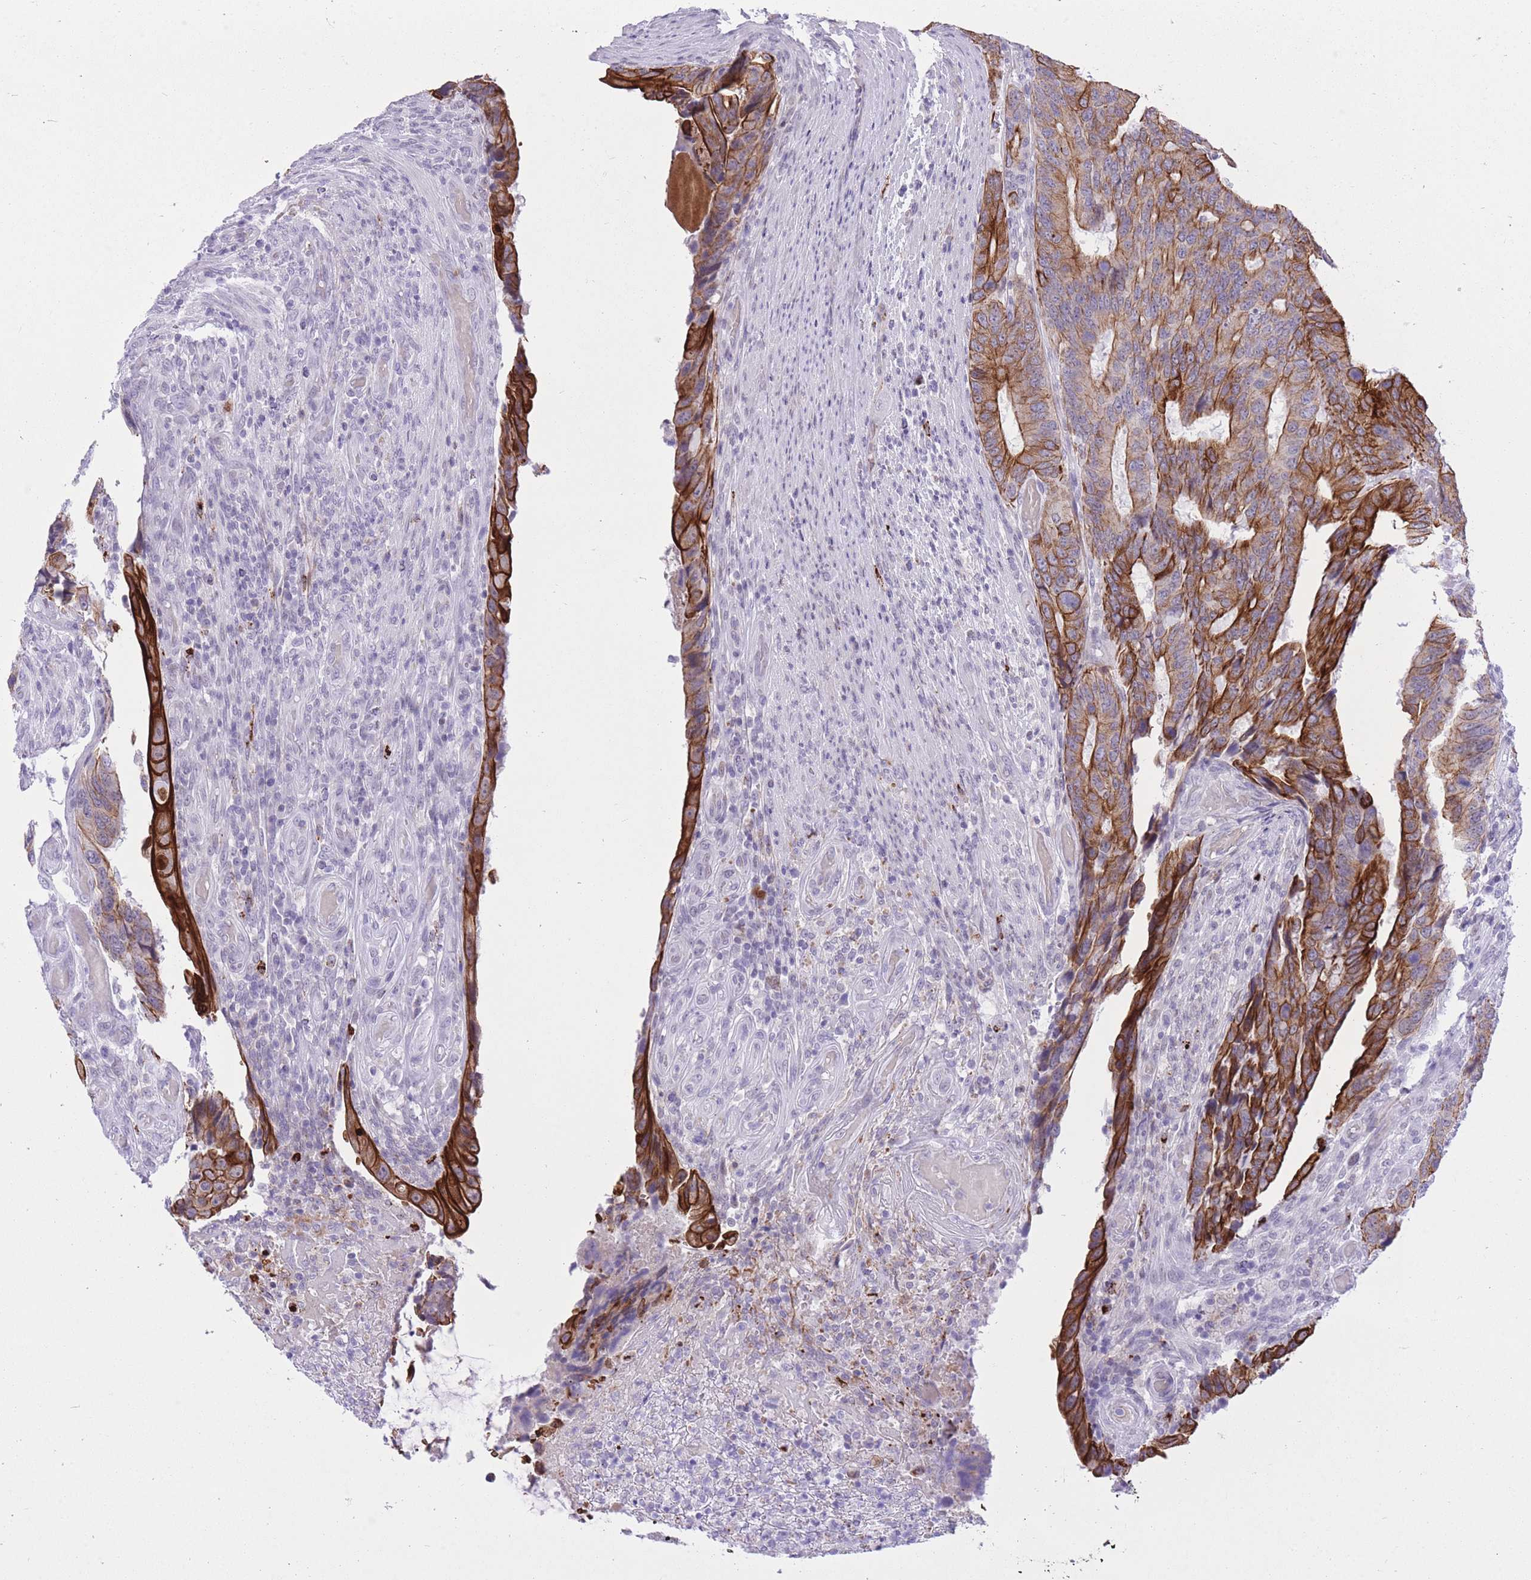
{"staining": {"intensity": "strong", "quantity": ">75%", "location": "cytoplasmic/membranous"}, "tissue": "colorectal cancer", "cell_type": "Tumor cells", "image_type": "cancer", "snomed": [{"axis": "morphology", "description": "Adenocarcinoma, NOS"}, {"axis": "topography", "description": "Colon"}], "caption": "A high-resolution photomicrograph shows immunohistochemistry (IHC) staining of colorectal cancer, which displays strong cytoplasmic/membranous staining in about >75% of tumor cells. Using DAB (brown) and hematoxylin (blue) stains, captured at high magnification using brightfield microscopy.", "gene": "MEIS3", "patient": {"sex": "male", "age": 87}}